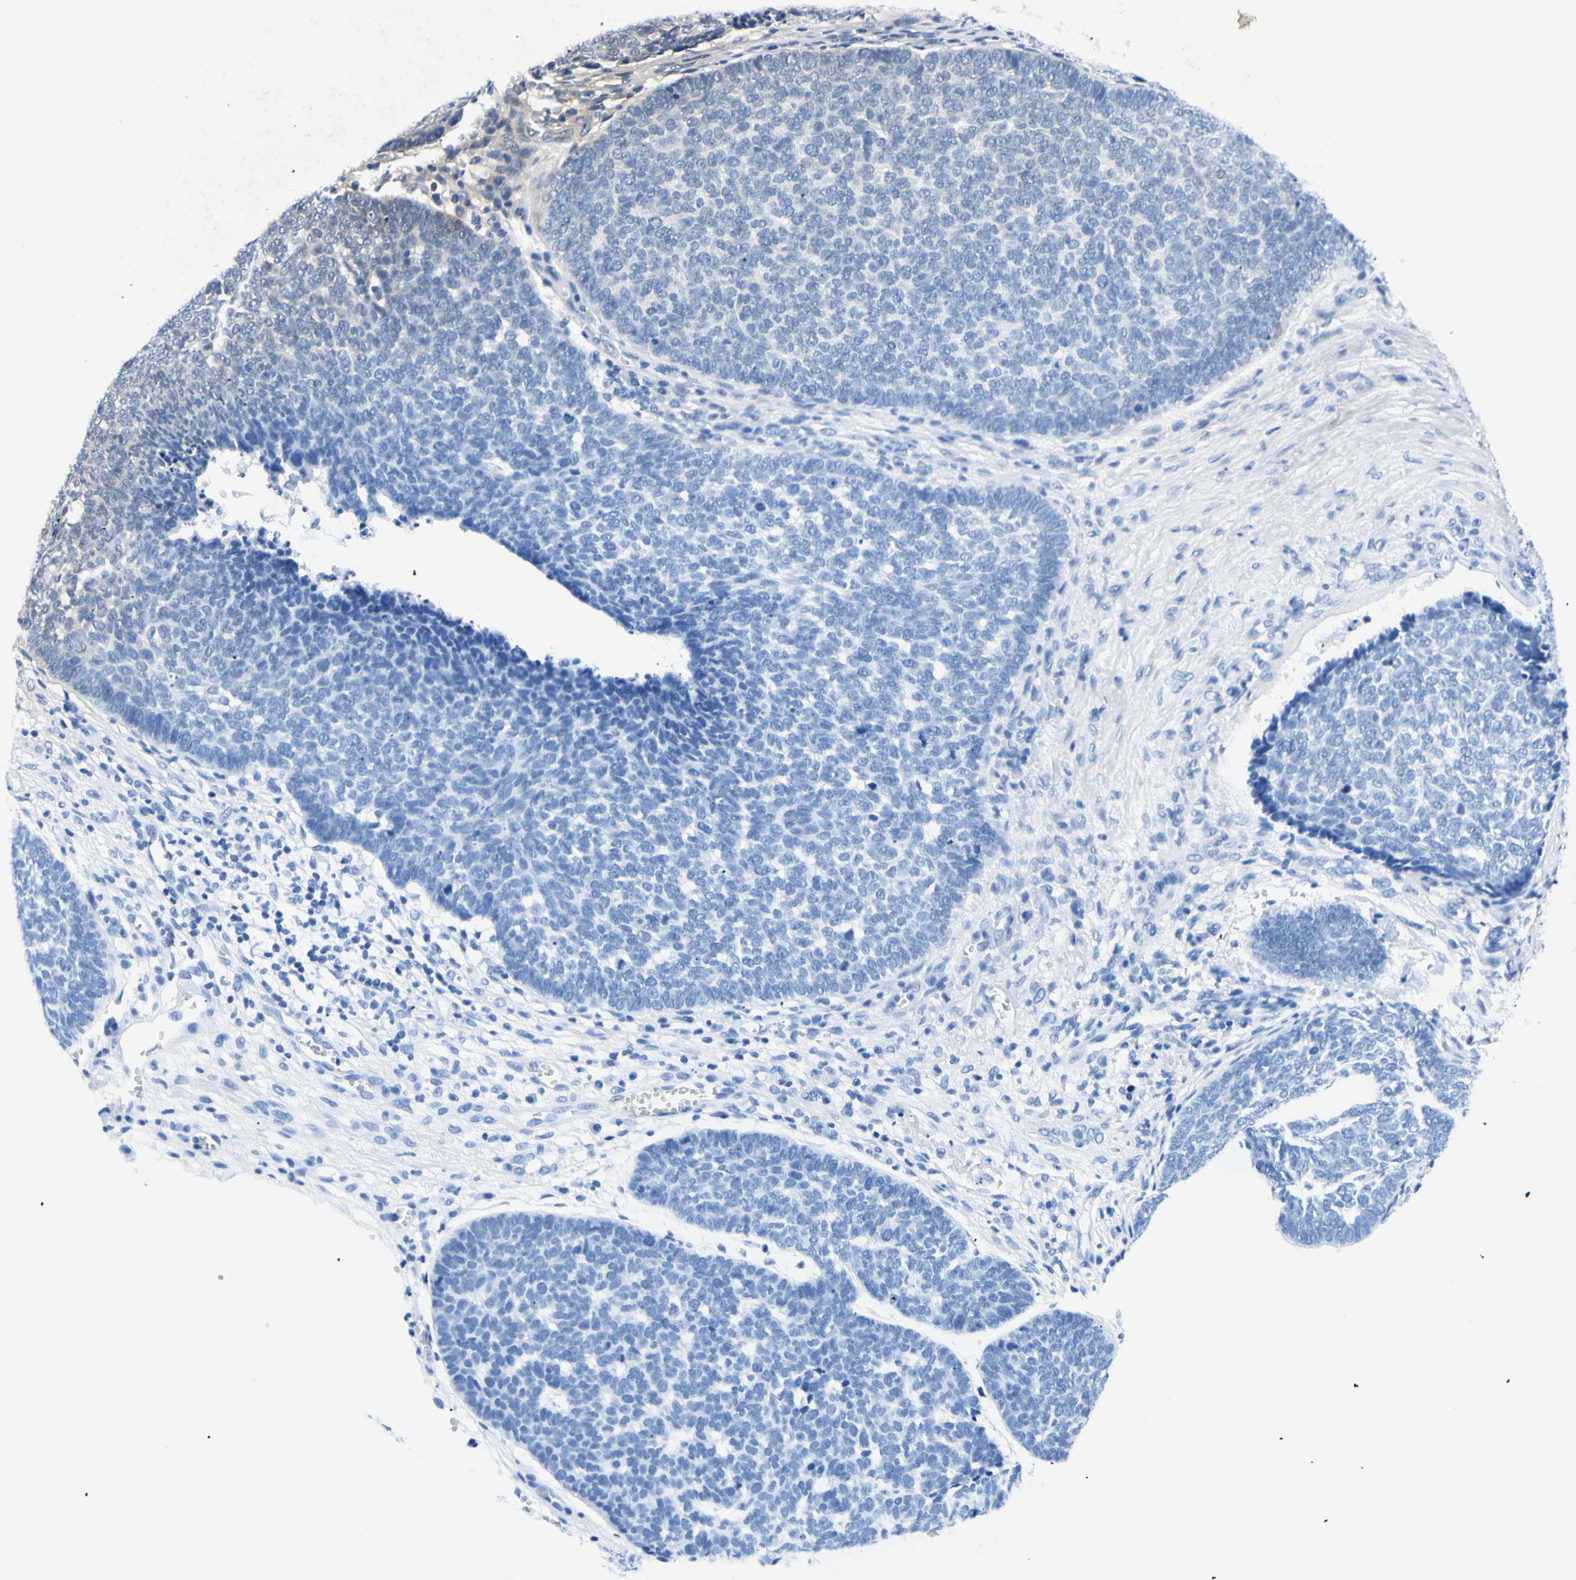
{"staining": {"intensity": "negative", "quantity": "none", "location": "none"}, "tissue": "skin cancer", "cell_type": "Tumor cells", "image_type": "cancer", "snomed": [{"axis": "morphology", "description": "Basal cell carcinoma"}, {"axis": "topography", "description": "Skin"}], "caption": "Image shows no protein staining in tumor cells of skin basal cell carcinoma tissue.", "gene": "MYH2", "patient": {"sex": "male", "age": 84}}